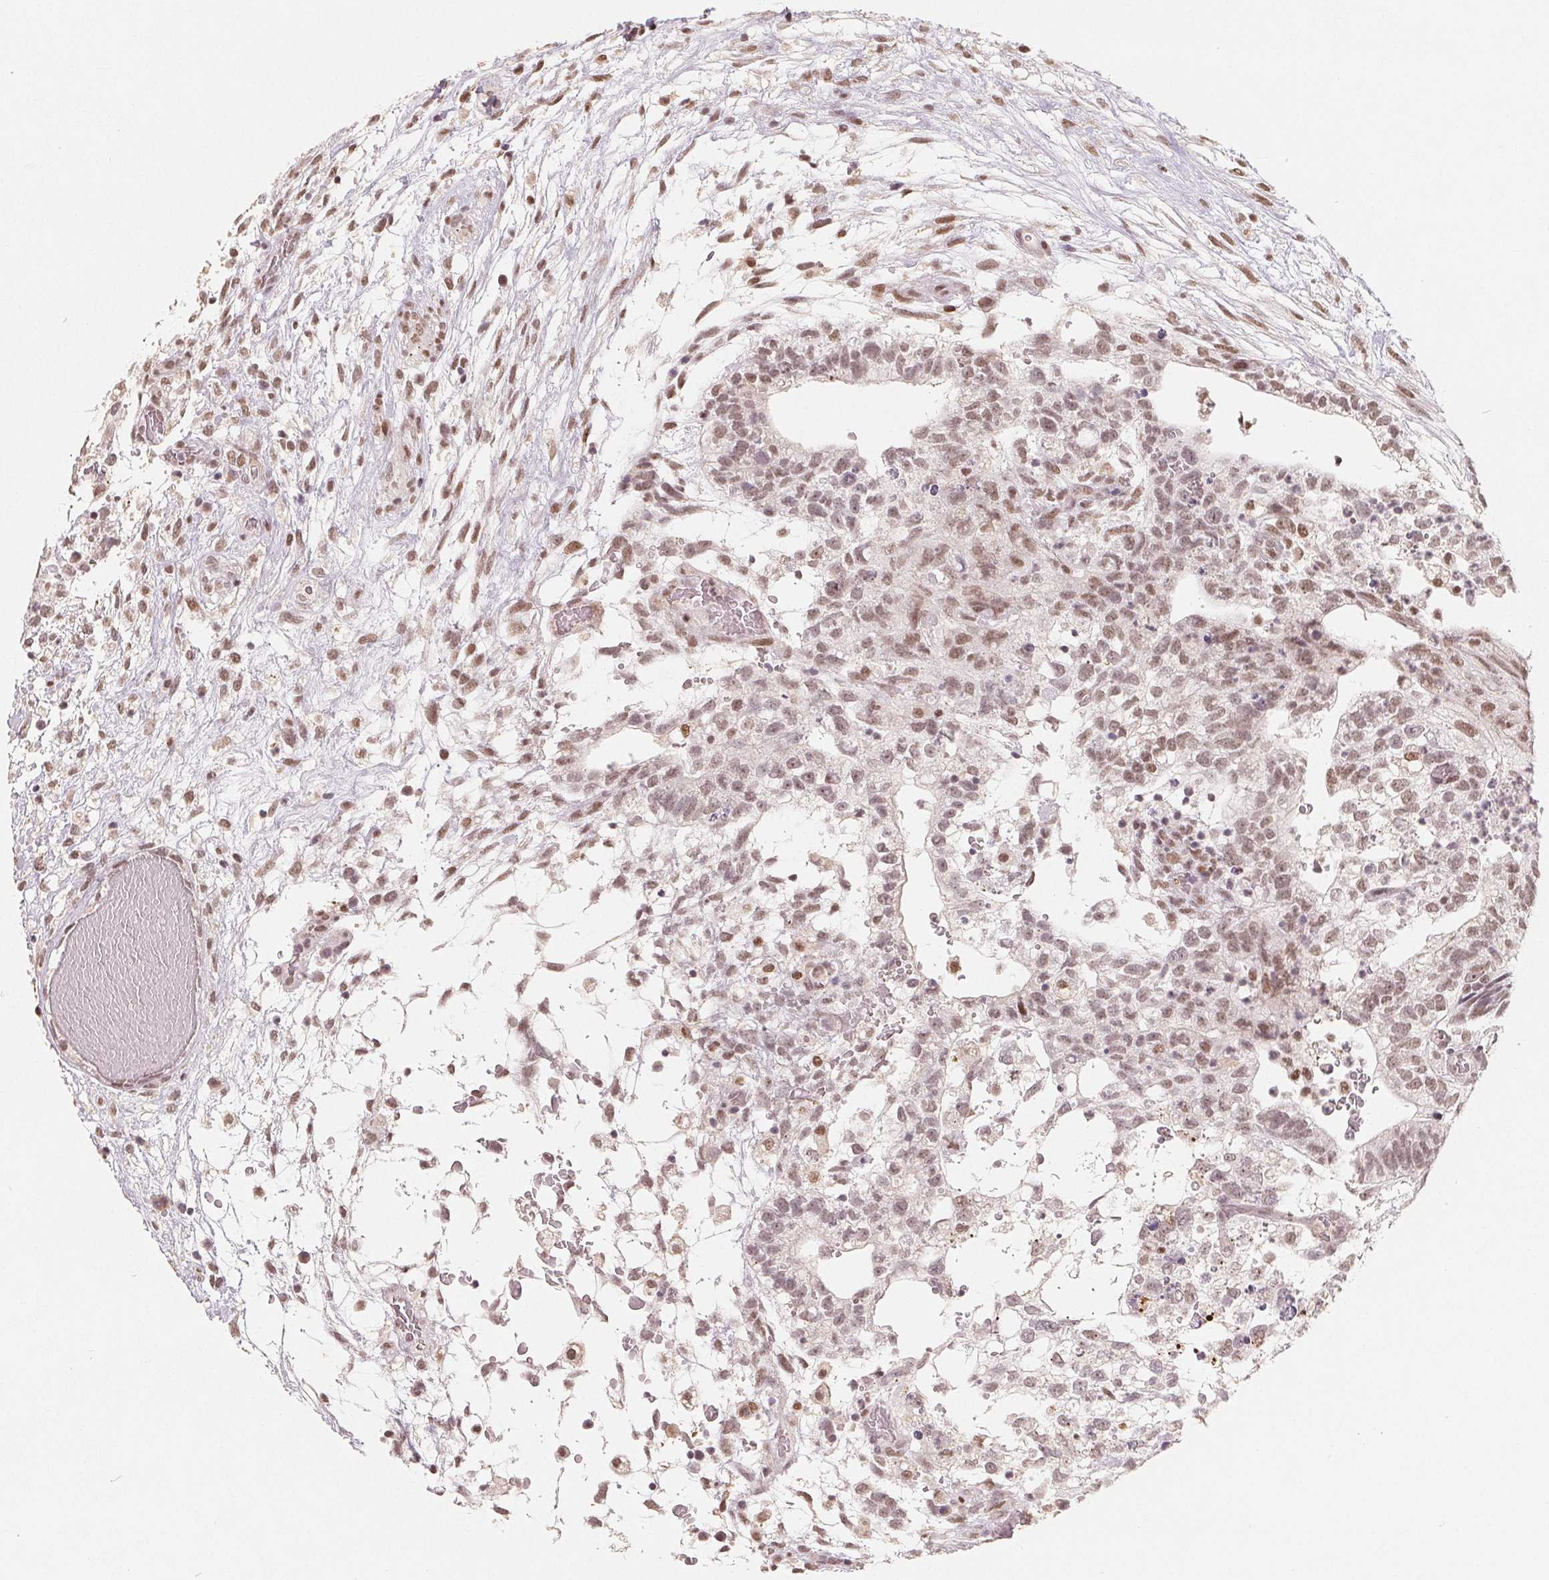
{"staining": {"intensity": "weak", "quantity": ">75%", "location": "nuclear"}, "tissue": "testis cancer", "cell_type": "Tumor cells", "image_type": "cancer", "snomed": [{"axis": "morphology", "description": "Carcinoma, Embryonal, NOS"}, {"axis": "topography", "description": "Testis"}], "caption": "Human testis embryonal carcinoma stained with a brown dye reveals weak nuclear positive positivity in approximately >75% of tumor cells.", "gene": "CCDC138", "patient": {"sex": "male", "age": 32}}